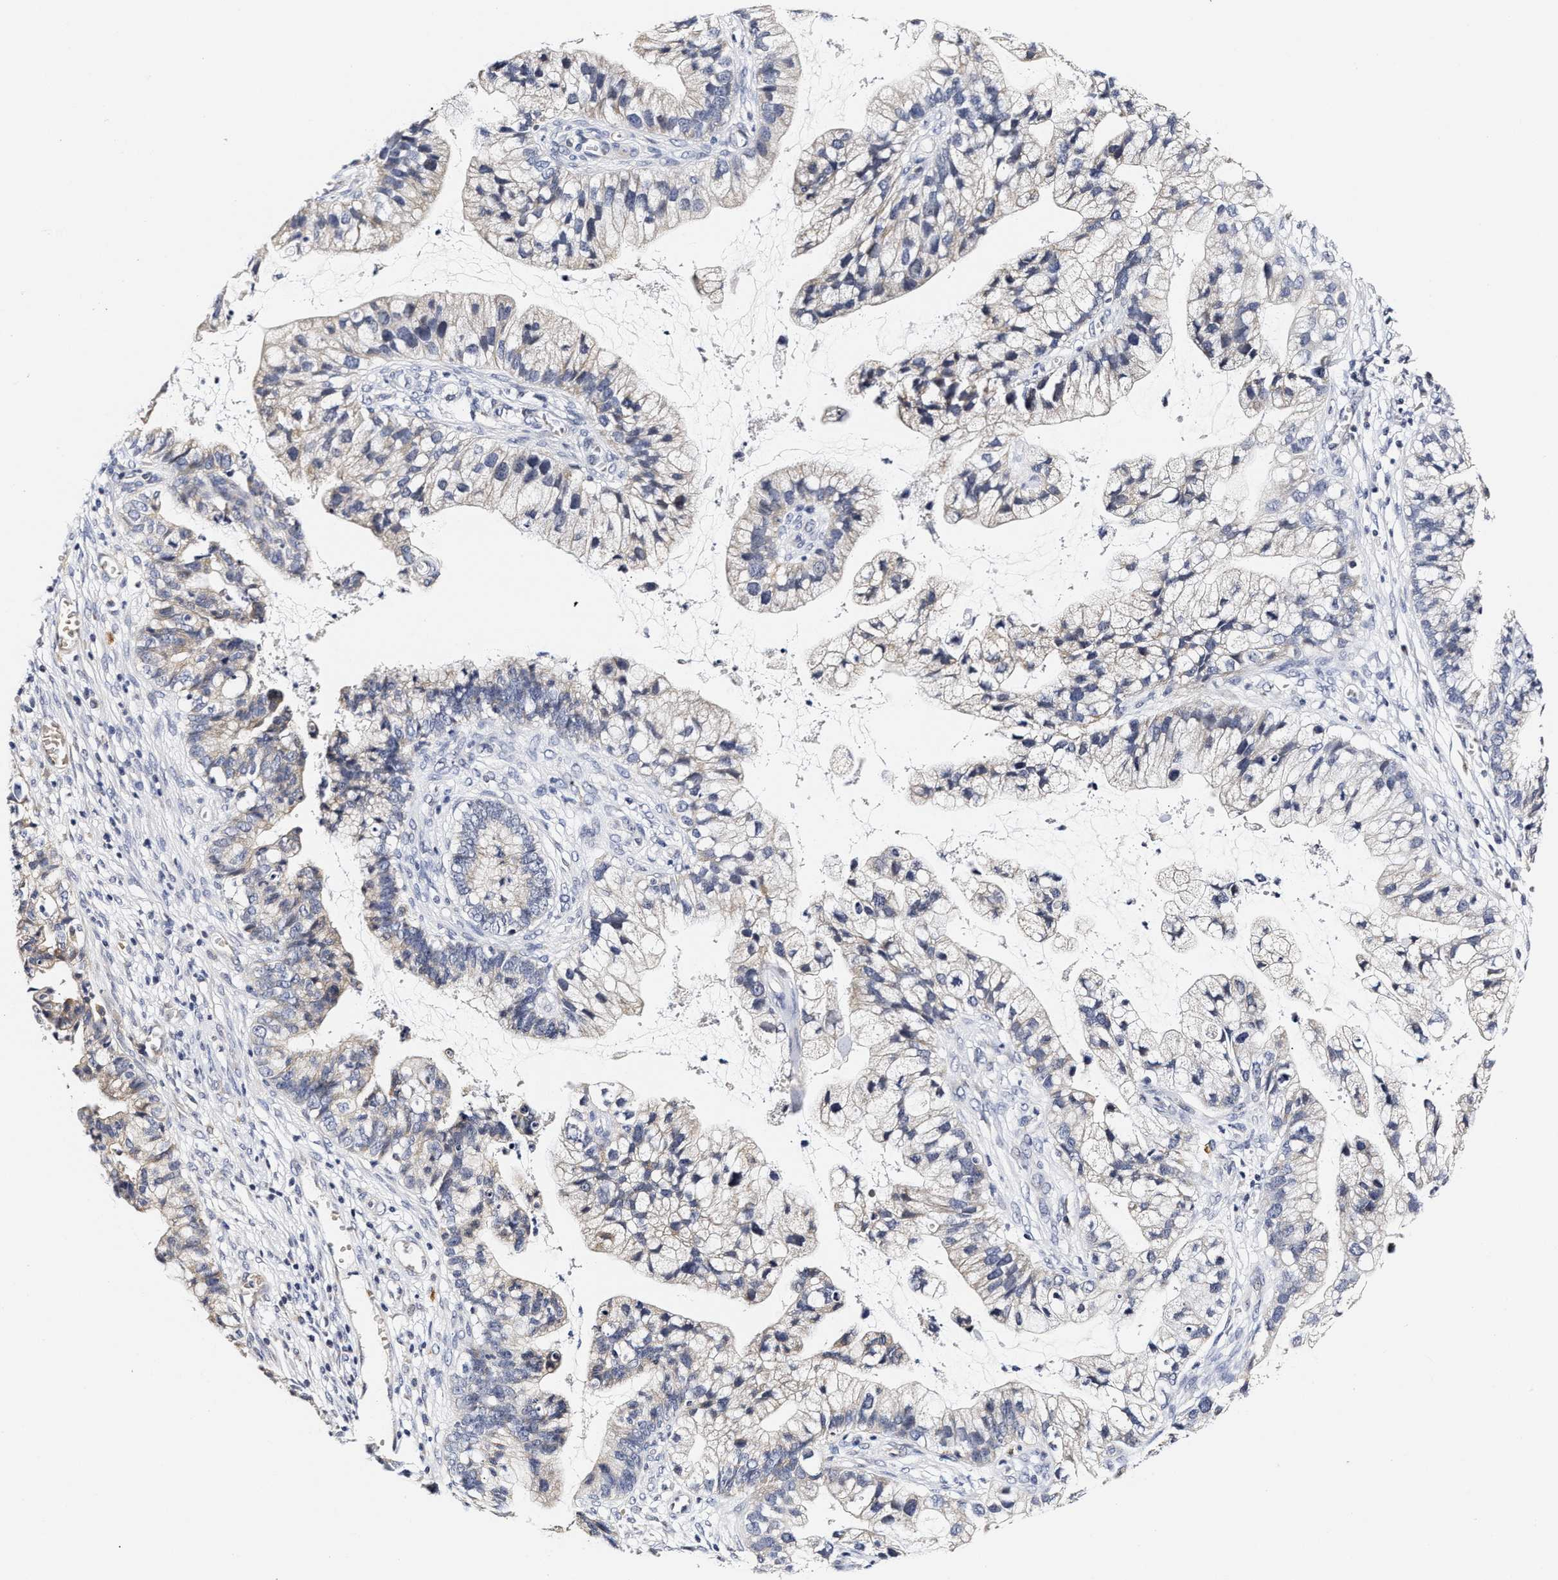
{"staining": {"intensity": "weak", "quantity": "<25%", "location": "cytoplasmic/membranous"}, "tissue": "cervical cancer", "cell_type": "Tumor cells", "image_type": "cancer", "snomed": [{"axis": "morphology", "description": "Adenocarcinoma, NOS"}, {"axis": "topography", "description": "Cervix"}], "caption": "The IHC photomicrograph has no significant expression in tumor cells of cervical cancer (adenocarcinoma) tissue.", "gene": "RINT1", "patient": {"sex": "female", "age": 44}}